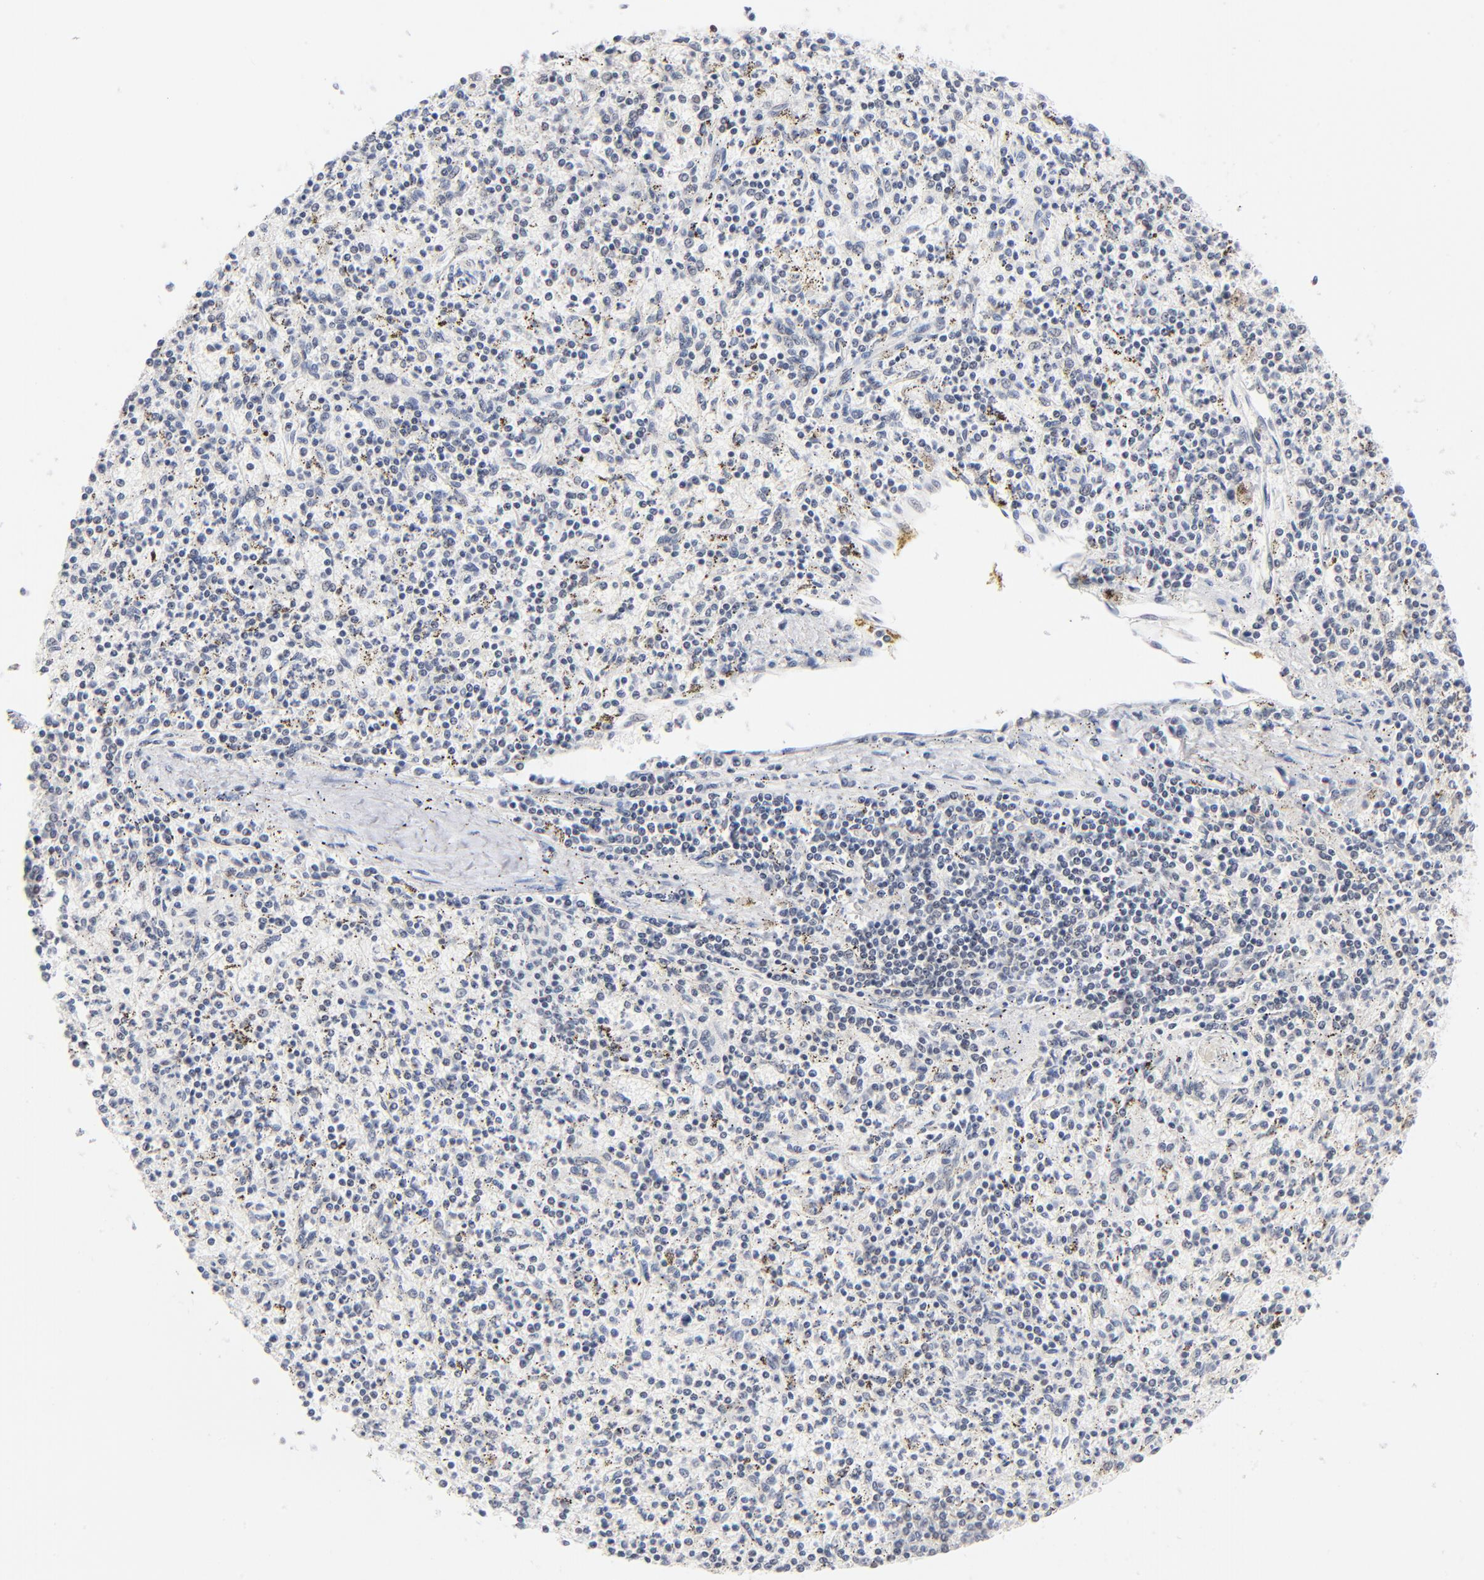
{"staining": {"intensity": "weak", "quantity": "25%-75%", "location": "nuclear"}, "tissue": "spleen", "cell_type": "Cells in red pulp", "image_type": "normal", "snomed": [{"axis": "morphology", "description": "Normal tissue, NOS"}, {"axis": "topography", "description": "Spleen"}], "caption": "Immunohistochemistry (IHC) staining of benign spleen, which displays low levels of weak nuclear expression in approximately 25%-75% of cells in red pulp indicating weak nuclear protein staining. The staining was performed using DAB (brown) for protein detection and nuclei were counterstained in hematoxylin (blue).", "gene": "ZNF143", "patient": {"sex": "male", "age": 72}}